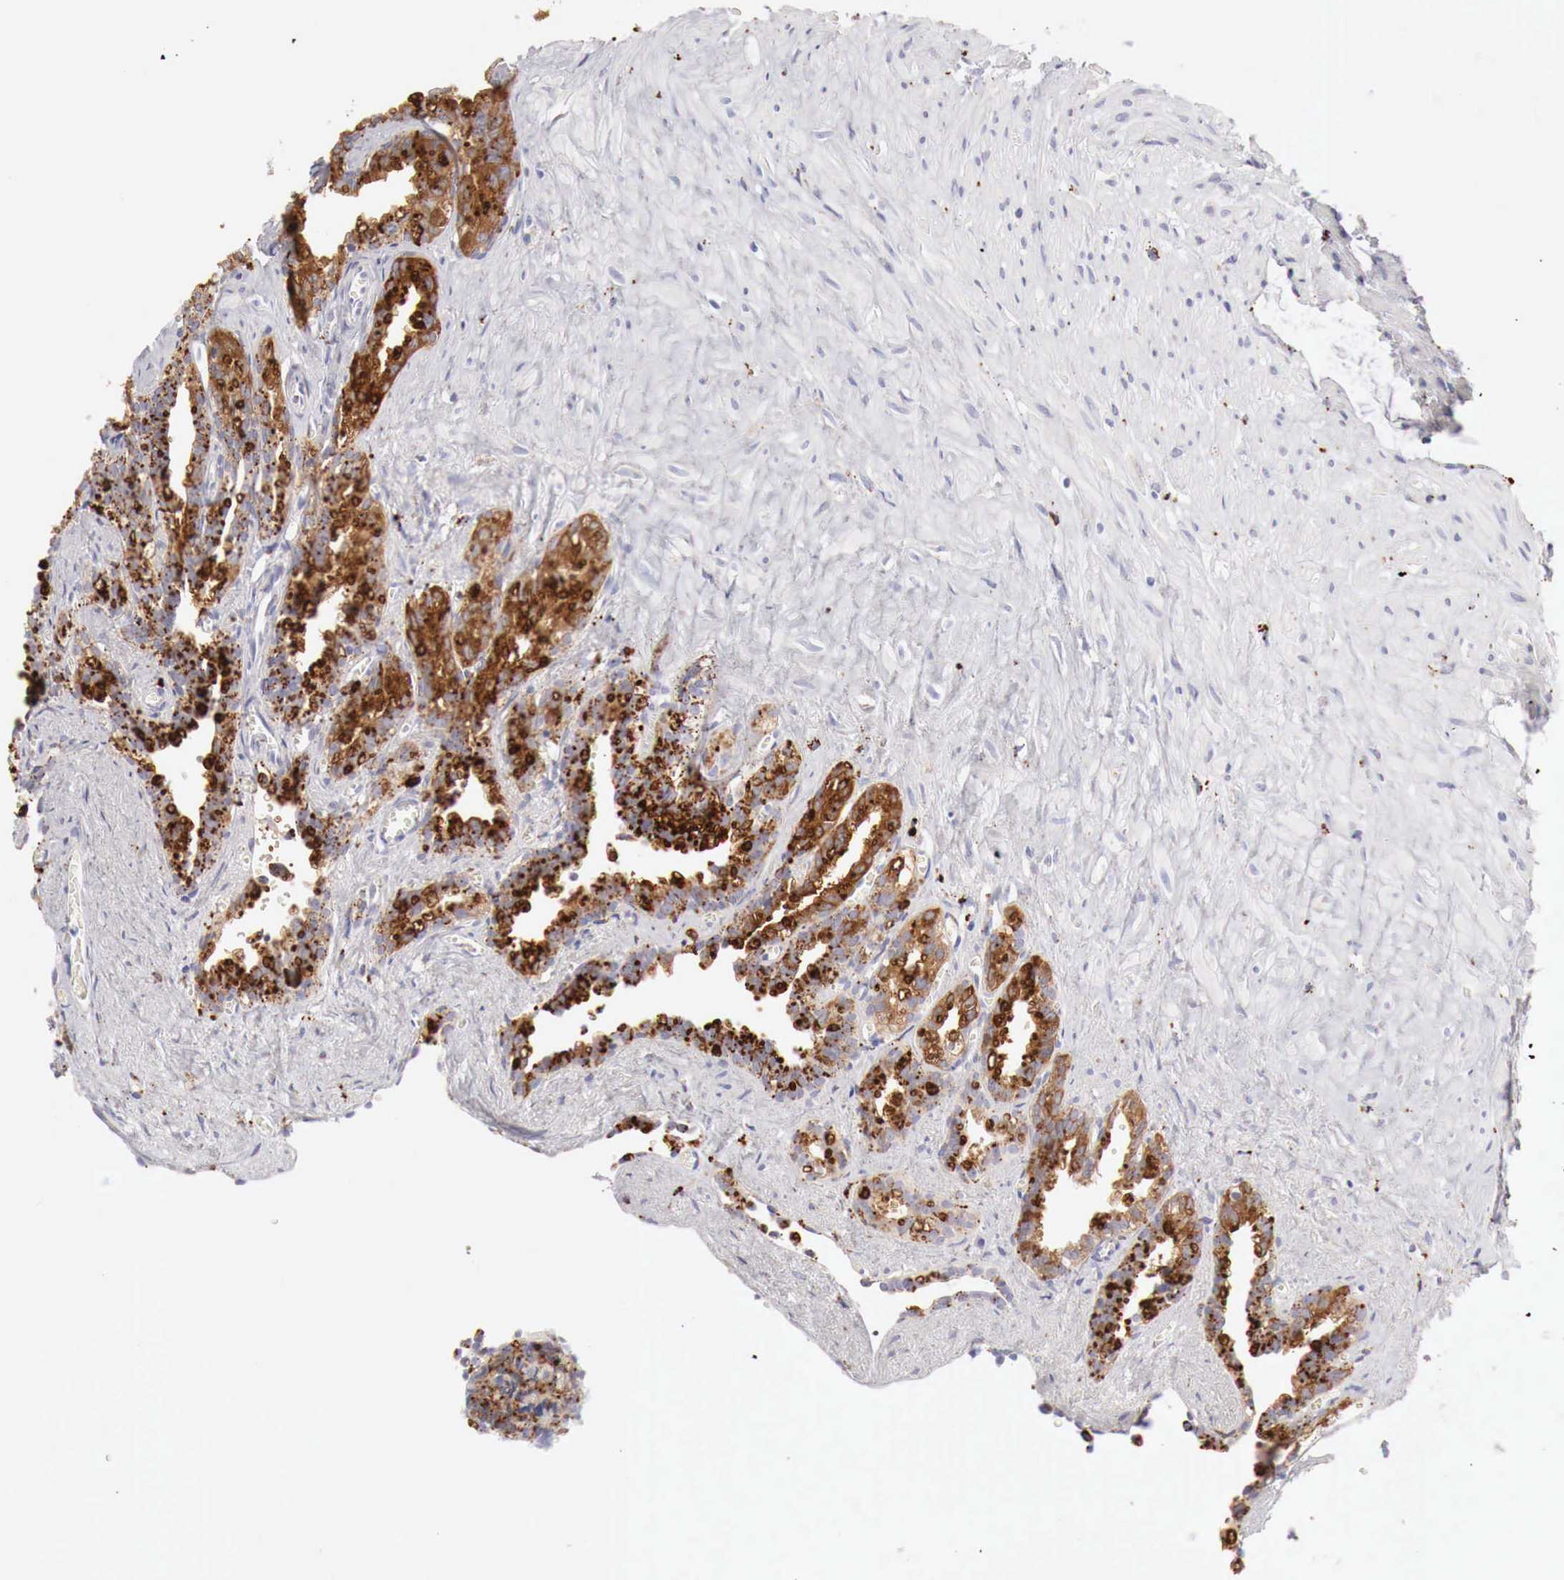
{"staining": {"intensity": "strong", "quantity": ">75%", "location": "cytoplasmic/membranous"}, "tissue": "seminal vesicle", "cell_type": "Glandular cells", "image_type": "normal", "snomed": [{"axis": "morphology", "description": "Normal tissue, NOS"}, {"axis": "topography", "description": "Seminal veicle"}], "caption": "Immunohistochemistry (IHC) of normal seminal vesicle demonstrates high levels of strong cytoplasmic/membranous staining in about >75% of glandular cells.", "gene": "GLA", "patient": {"sex": "male", "age": 60}}